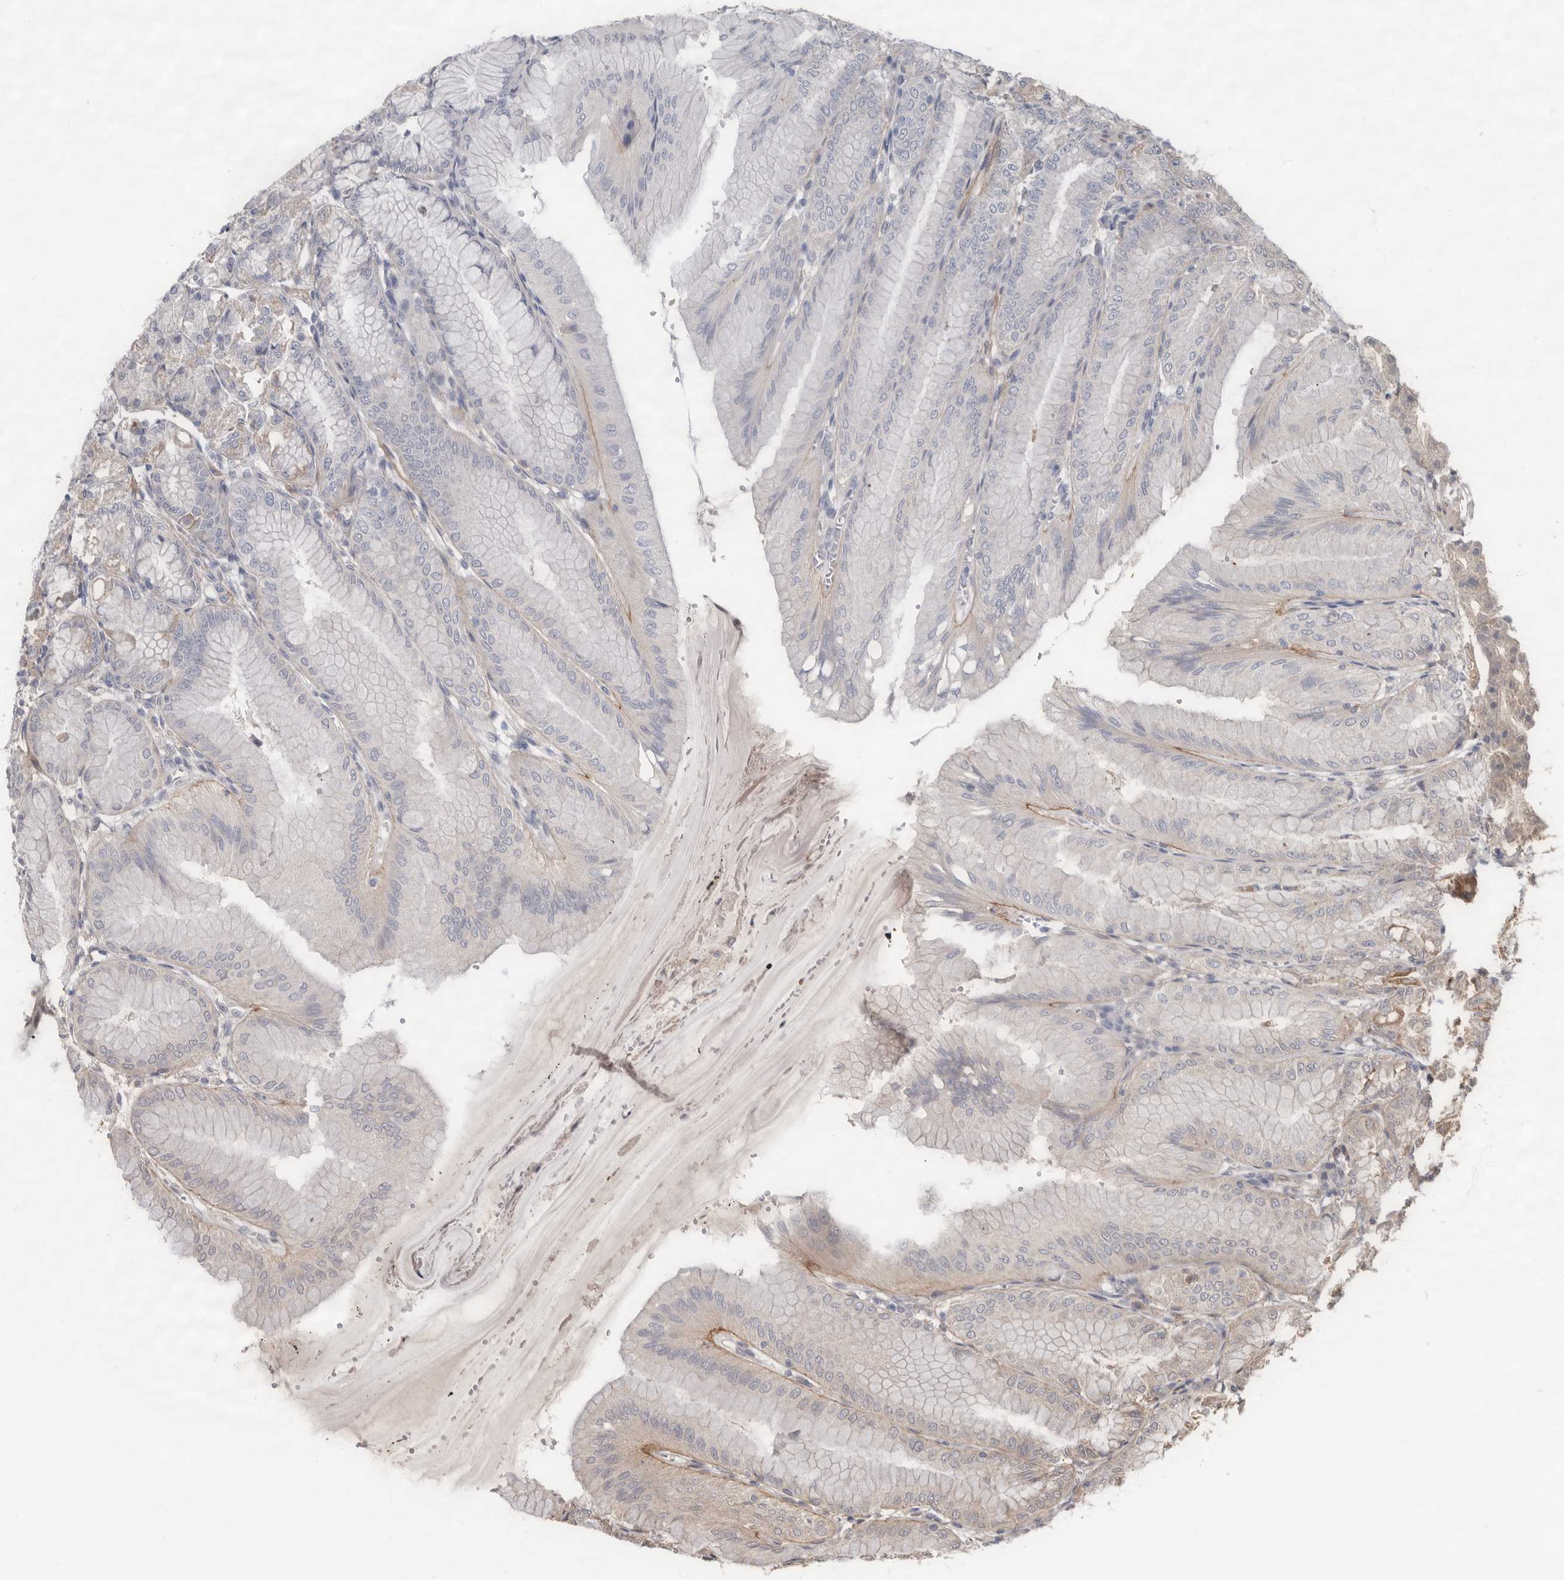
{"staining": {"intensity": "weak", "quantity": "<25%", "location": "cytoplasmic/membranous"}, "tissue": "stomach", "cell_type": "Glandular cells", "image_type": "normal", "snomed": [{"axis": "morphology", "description": "Normal tissue, NOS"}, {"axis": "topography", "description": "Stomach, lower"}], "caption": "Stomach stained for a protein using immunohistochemistry exhibits no expression glandular cells.", "gene": "LRGUK", "patient": {"sex": "male", "age": 71}}